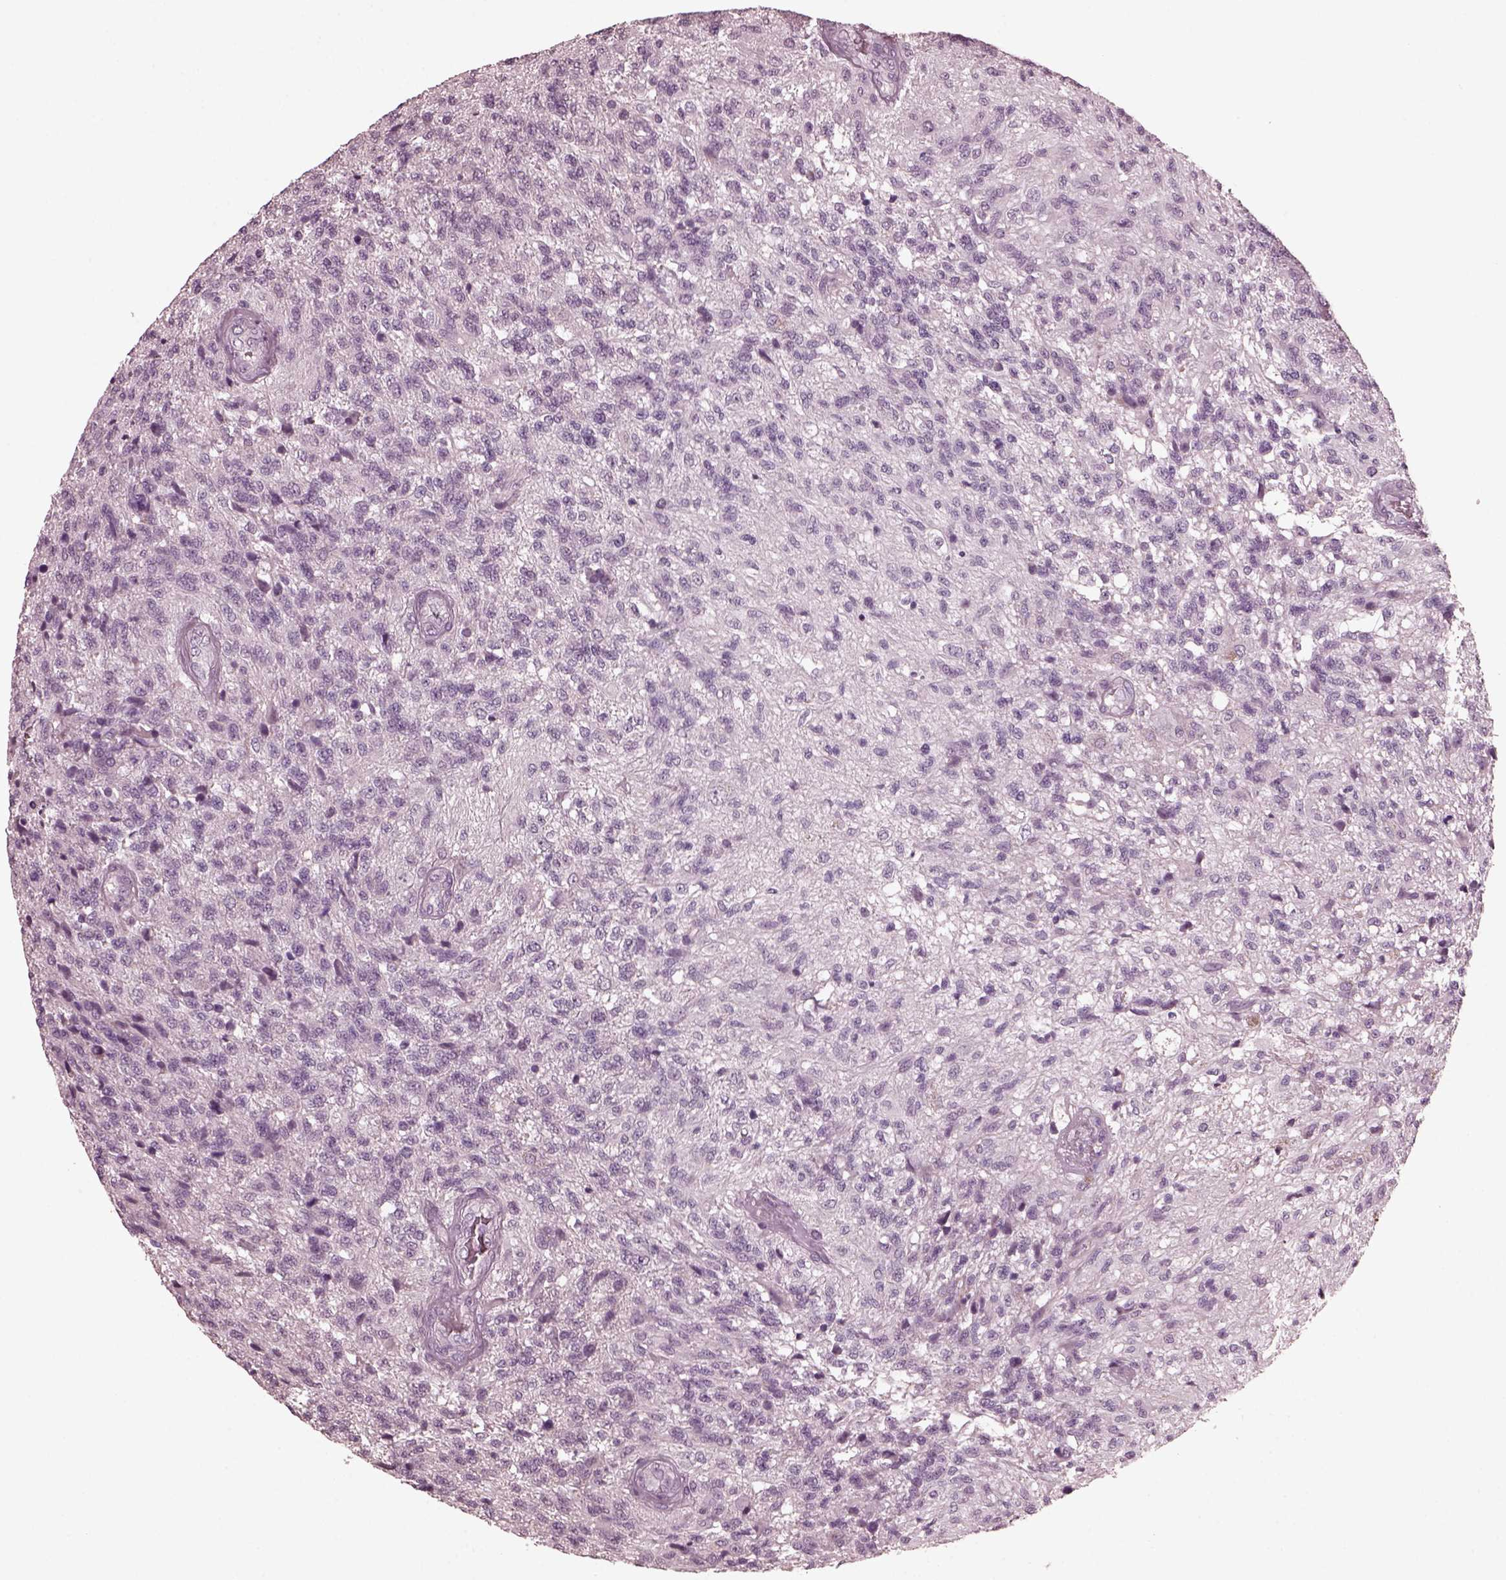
{"staining": {"intensity": "negative", "quantity": "none", "location": "none"}, "tissue": "glioma", "cell_type": "Tumor cells", "image_type": "cancer", "snomed": [{"axis": "morphology", "description": "Glioma, malignant, High grade"}, {"axis": "topography", "description": "Brain"}], "caption": "The micrograph displays no significant positivity in tumor cells of malignant glioma (high-grade).", "gene": "CGA", "patient": {"sex": "male", "age": 56}}